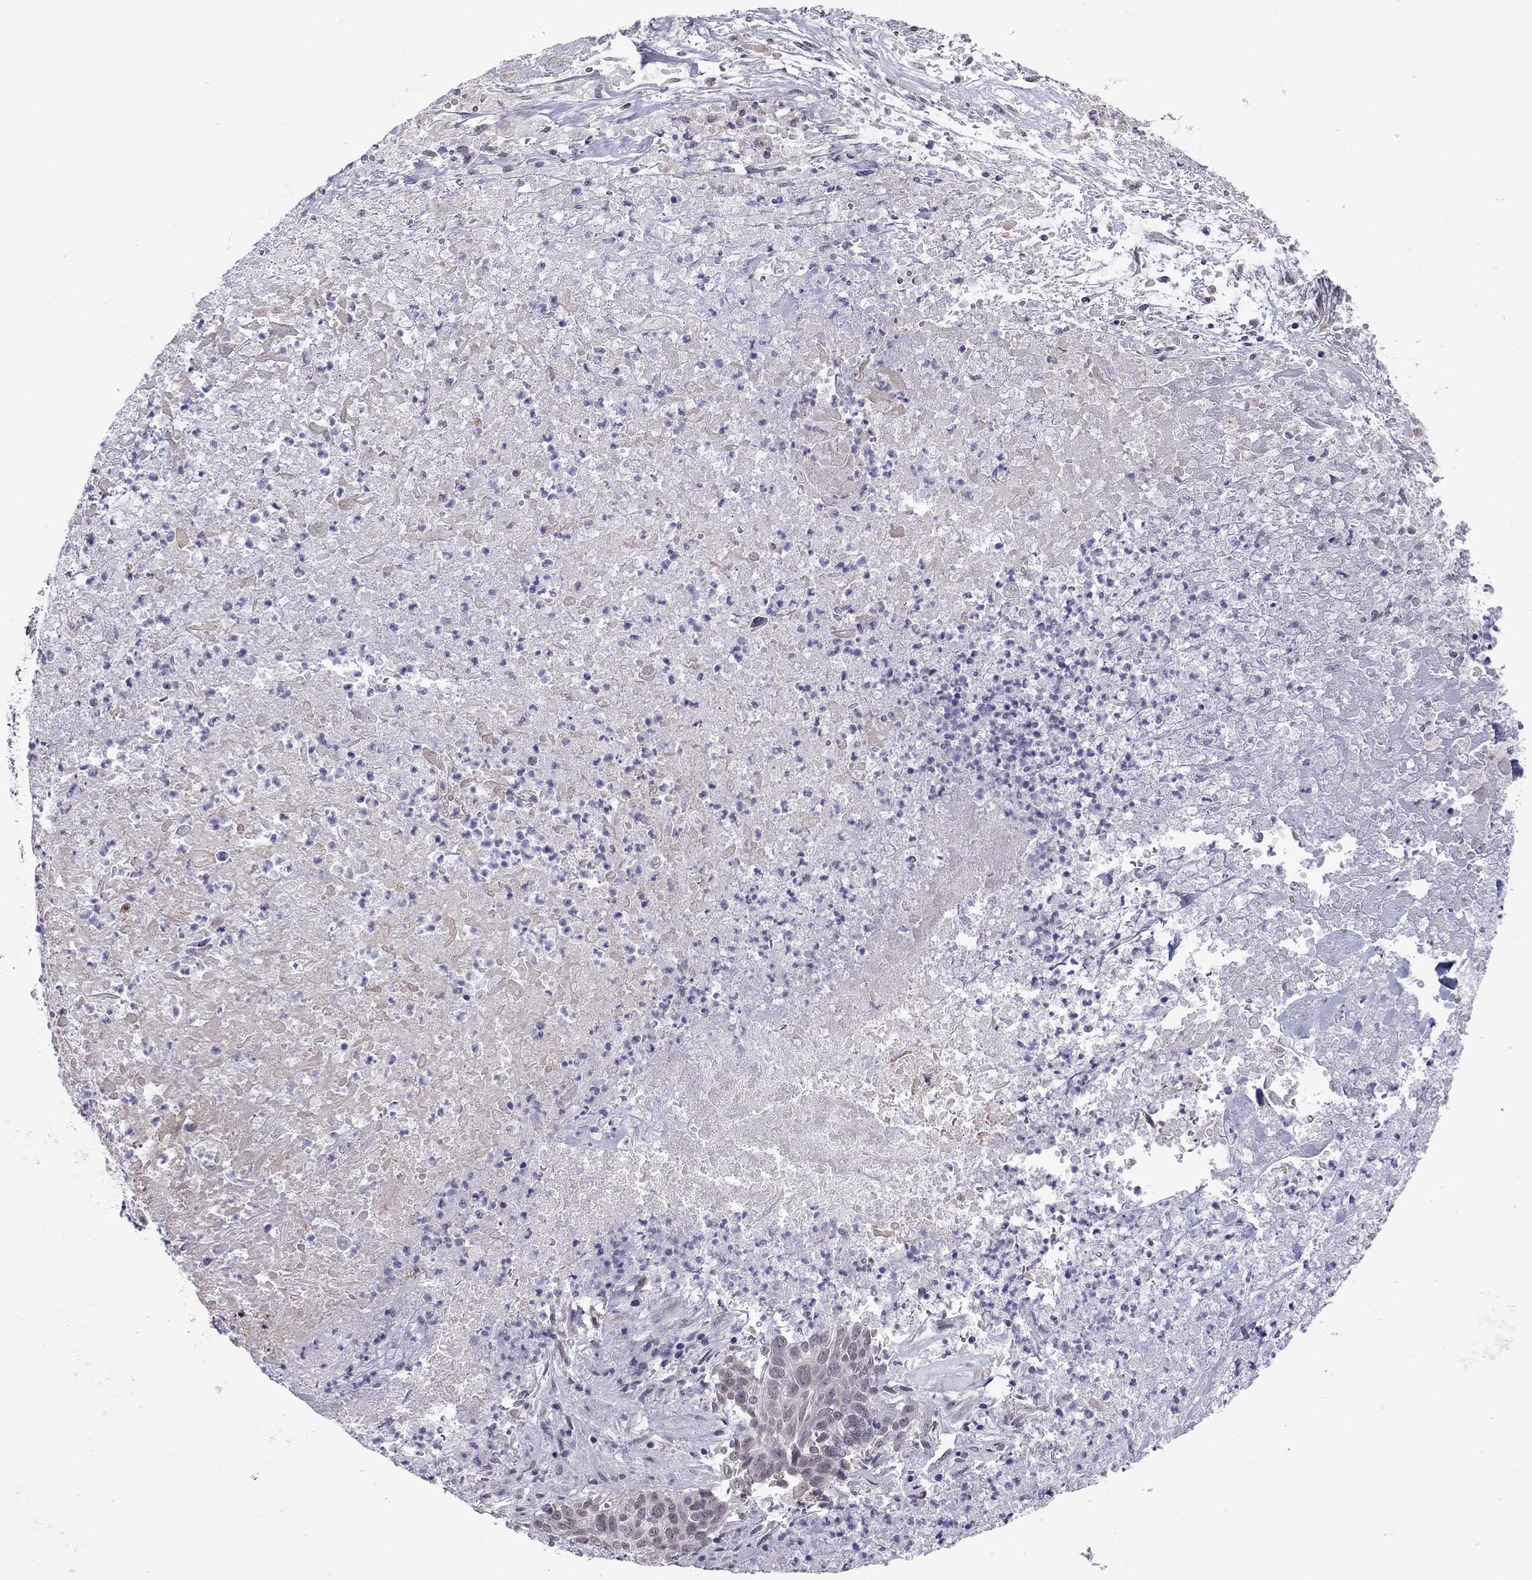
{"staining": {"intensity": "negative", "quantity": "none", "location": "none"}, "tissue": "lung cancer", "cell_type": "Tumor cells", "image_type": "cancer", "snomed": [{"axis": "morphology", "description": "Squamous cell carcinoma, NOS"}, {"axis": "topography", "description": "Lung"}], "caption": "Lung cancer was stained to show a protein in brown. There is no significant staining in tumor cells.", "gene": "PPP1R3A", "patient": {"sex": "male", "age": 64}}